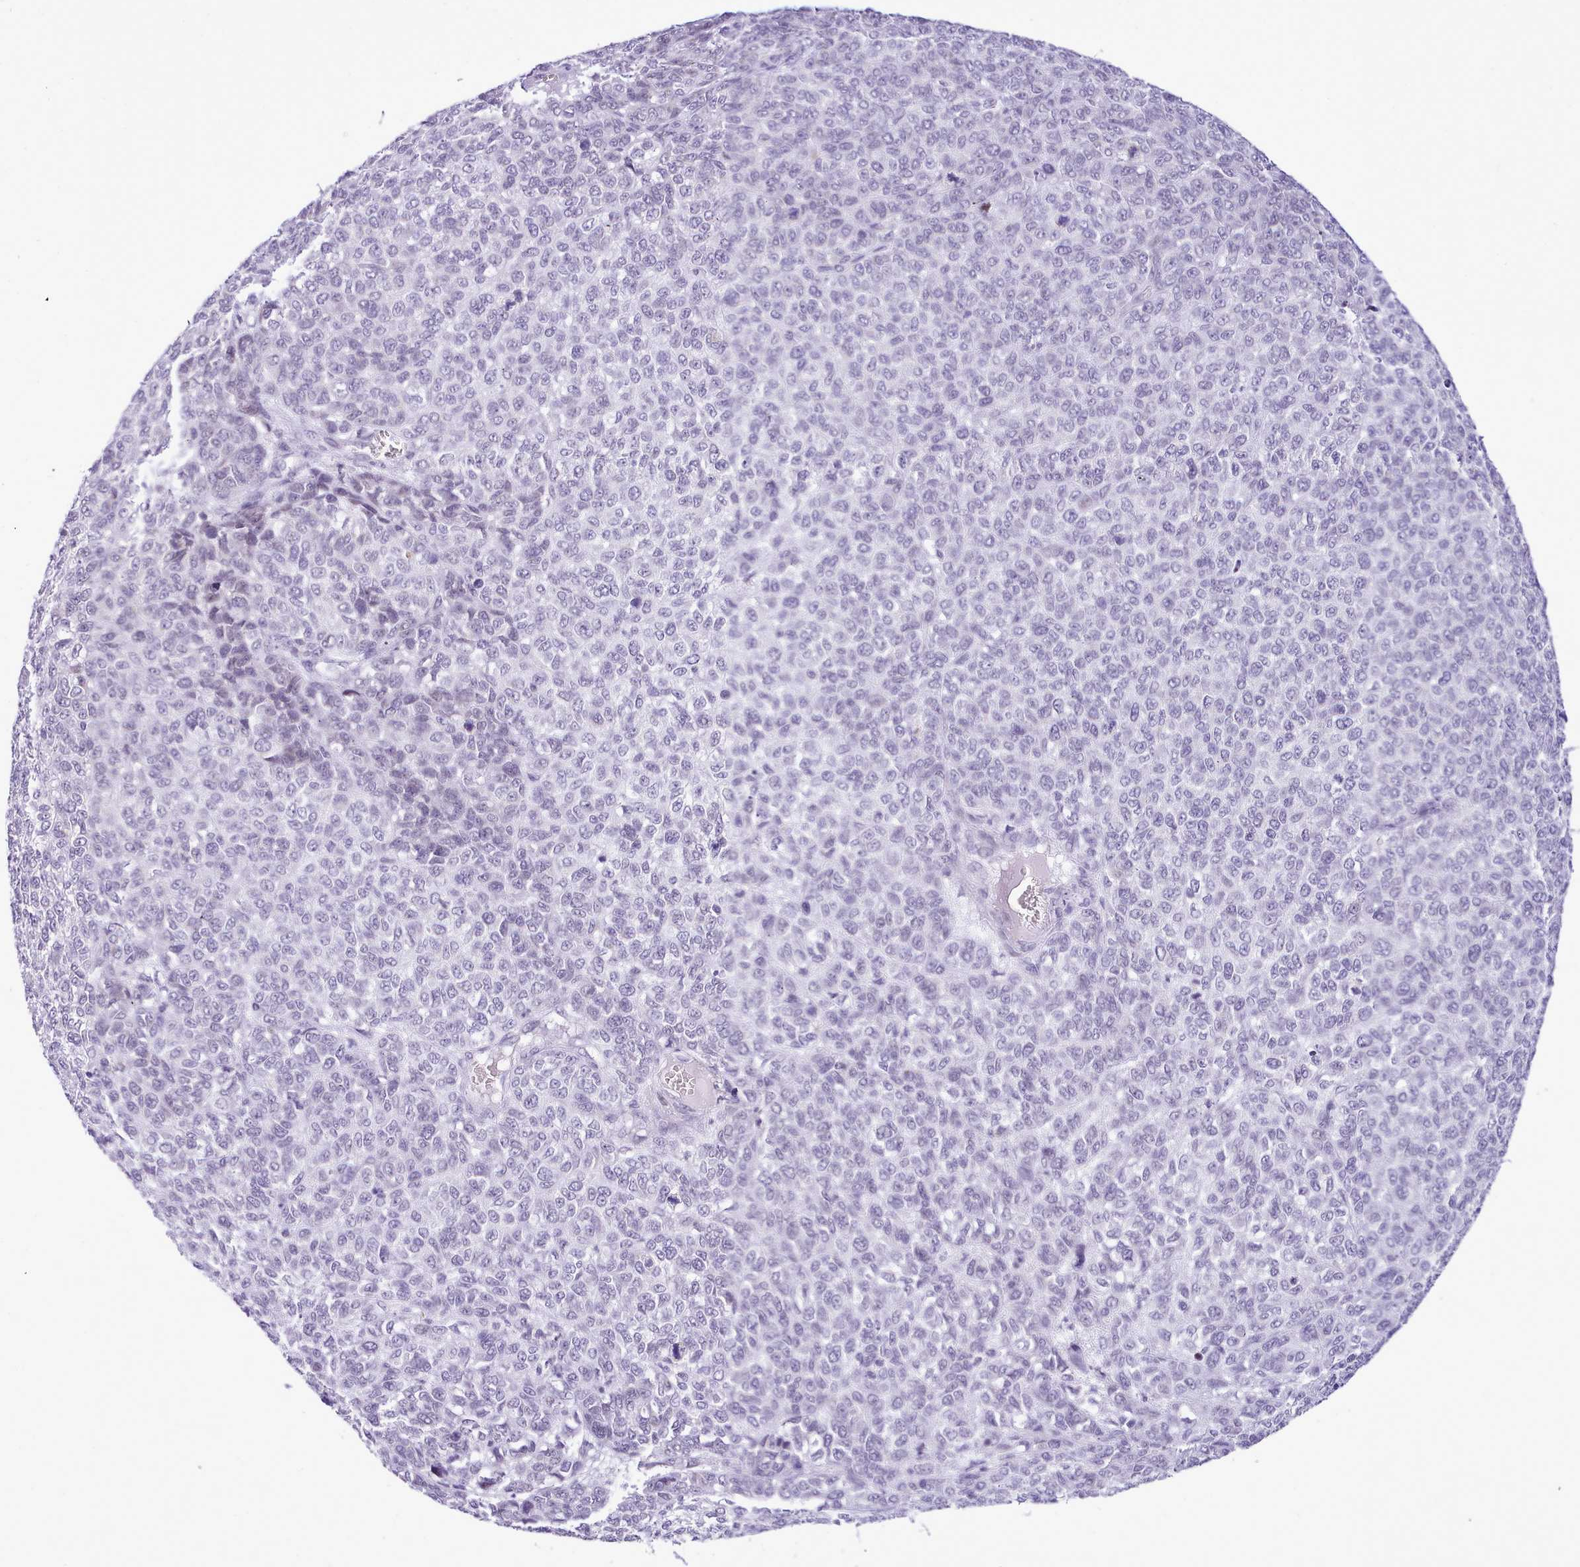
{"staining": {"intensity": "negative", "quantity": "none", "location": "none"}, "tissue": "melanoma", "cell_type": "Tumor cells", "image_type": "cancer", "snomed": [{"axis": "morphology", "description": "Malignant melanoma, NOS"}, {"axis": "topography", "description": "Skin"}], "caption": "There is no significant expression in tumor cells of malignant melanoma.", "gene": "LRRC37A", "patient": {"sex": "male", "age": 49}}